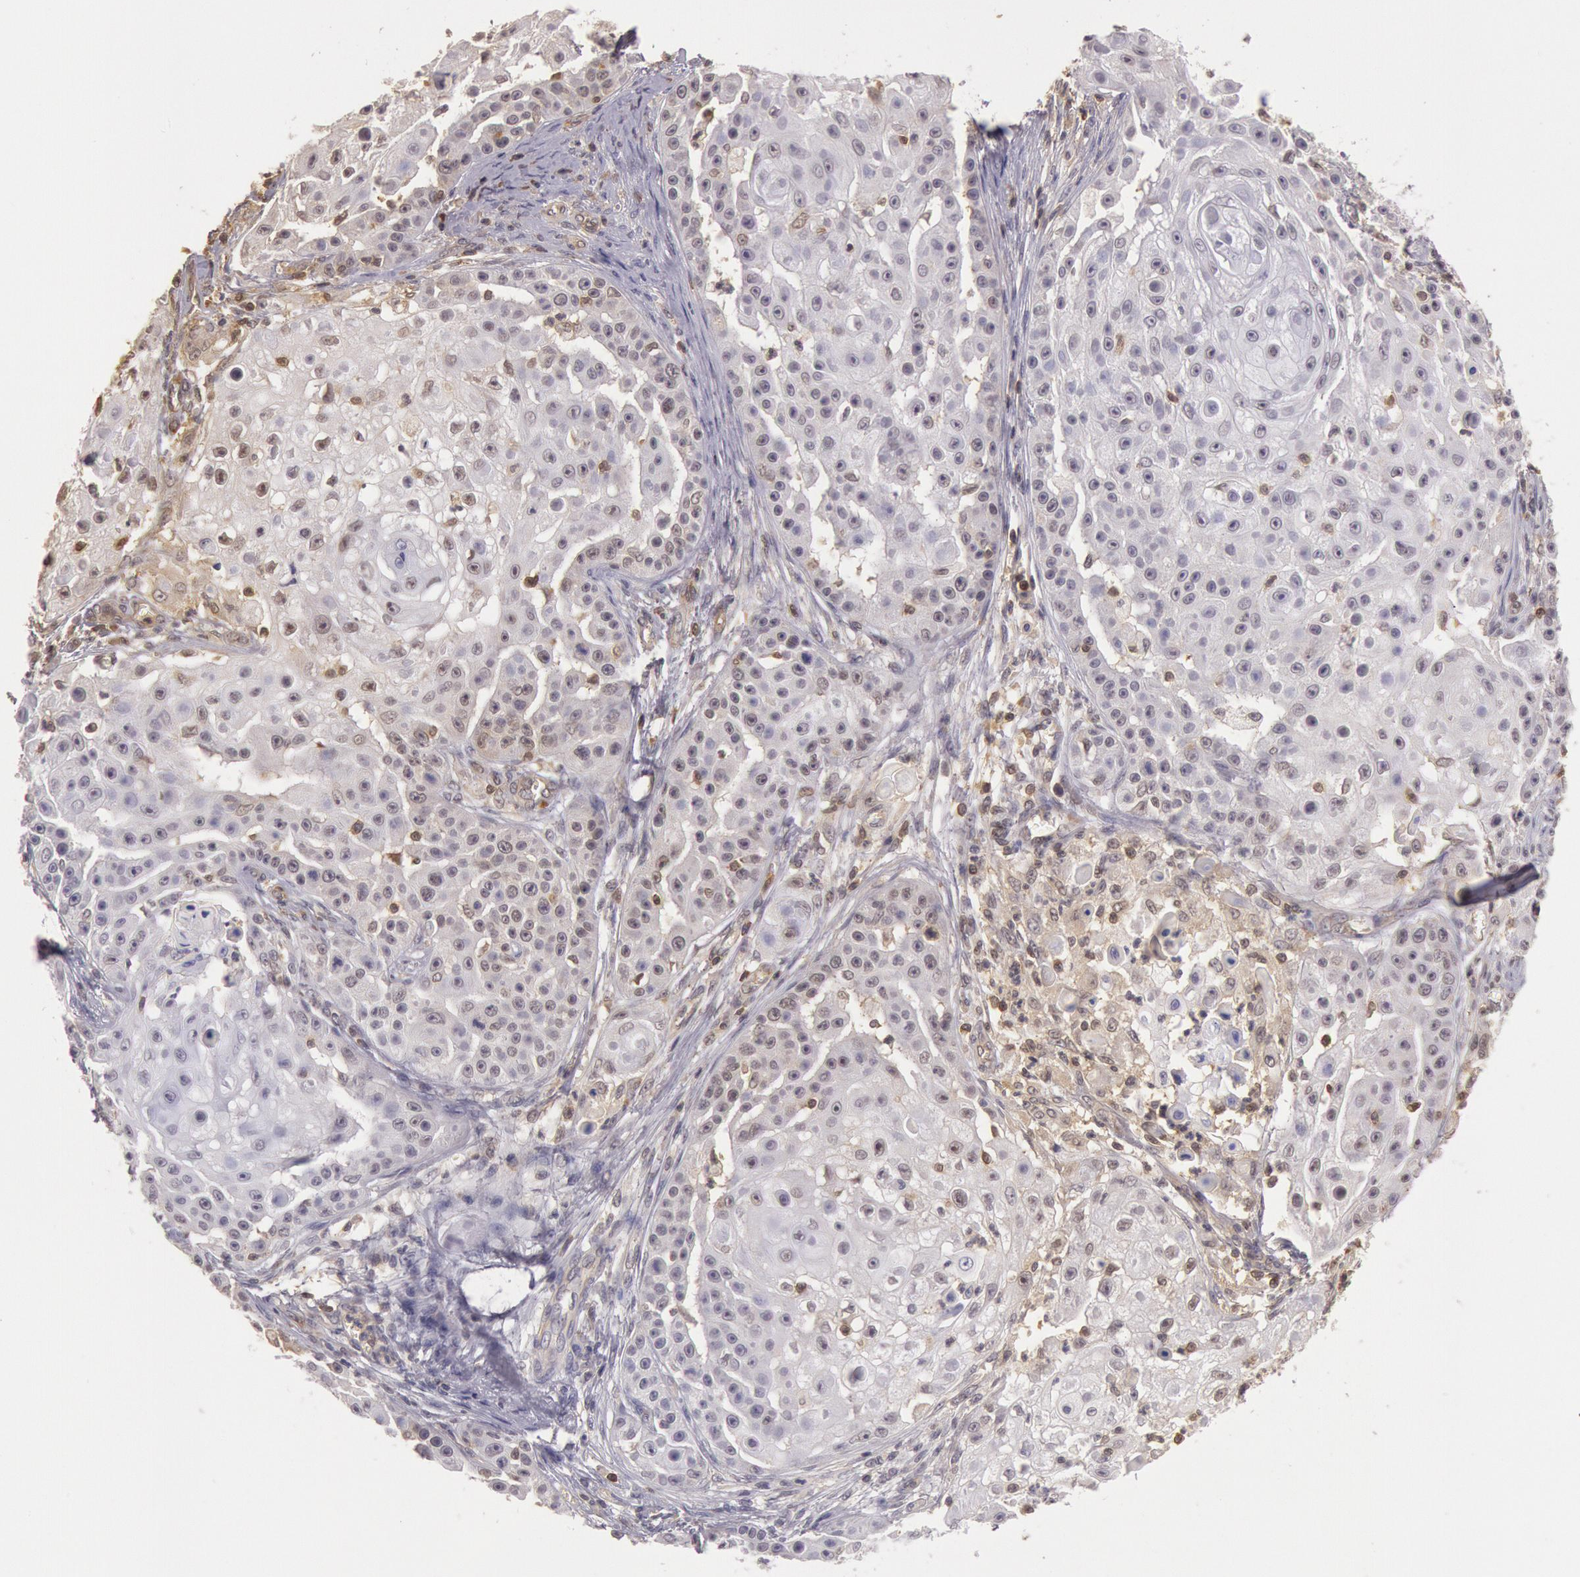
{"staining": {"intensity": "moderate", "quantity": "<25%", "location": "nuclear"}, "tissue": "skin cancer", "cell_type": "Tumor cells", "image_type": "cancer", "snomed": [{"axis": "morphology", "description": "Squamous cell carcinoma, NOS"}, {"axis": "topography", "description": "Skin"}], "caption": "Immunohistochemical staining of skin squamous cell carcinoma reveals moderate nuclear protein expression in about <25% of tumor cells.", "gene": "HIF1A", "patient": {"sex": "female", "age": 57}}